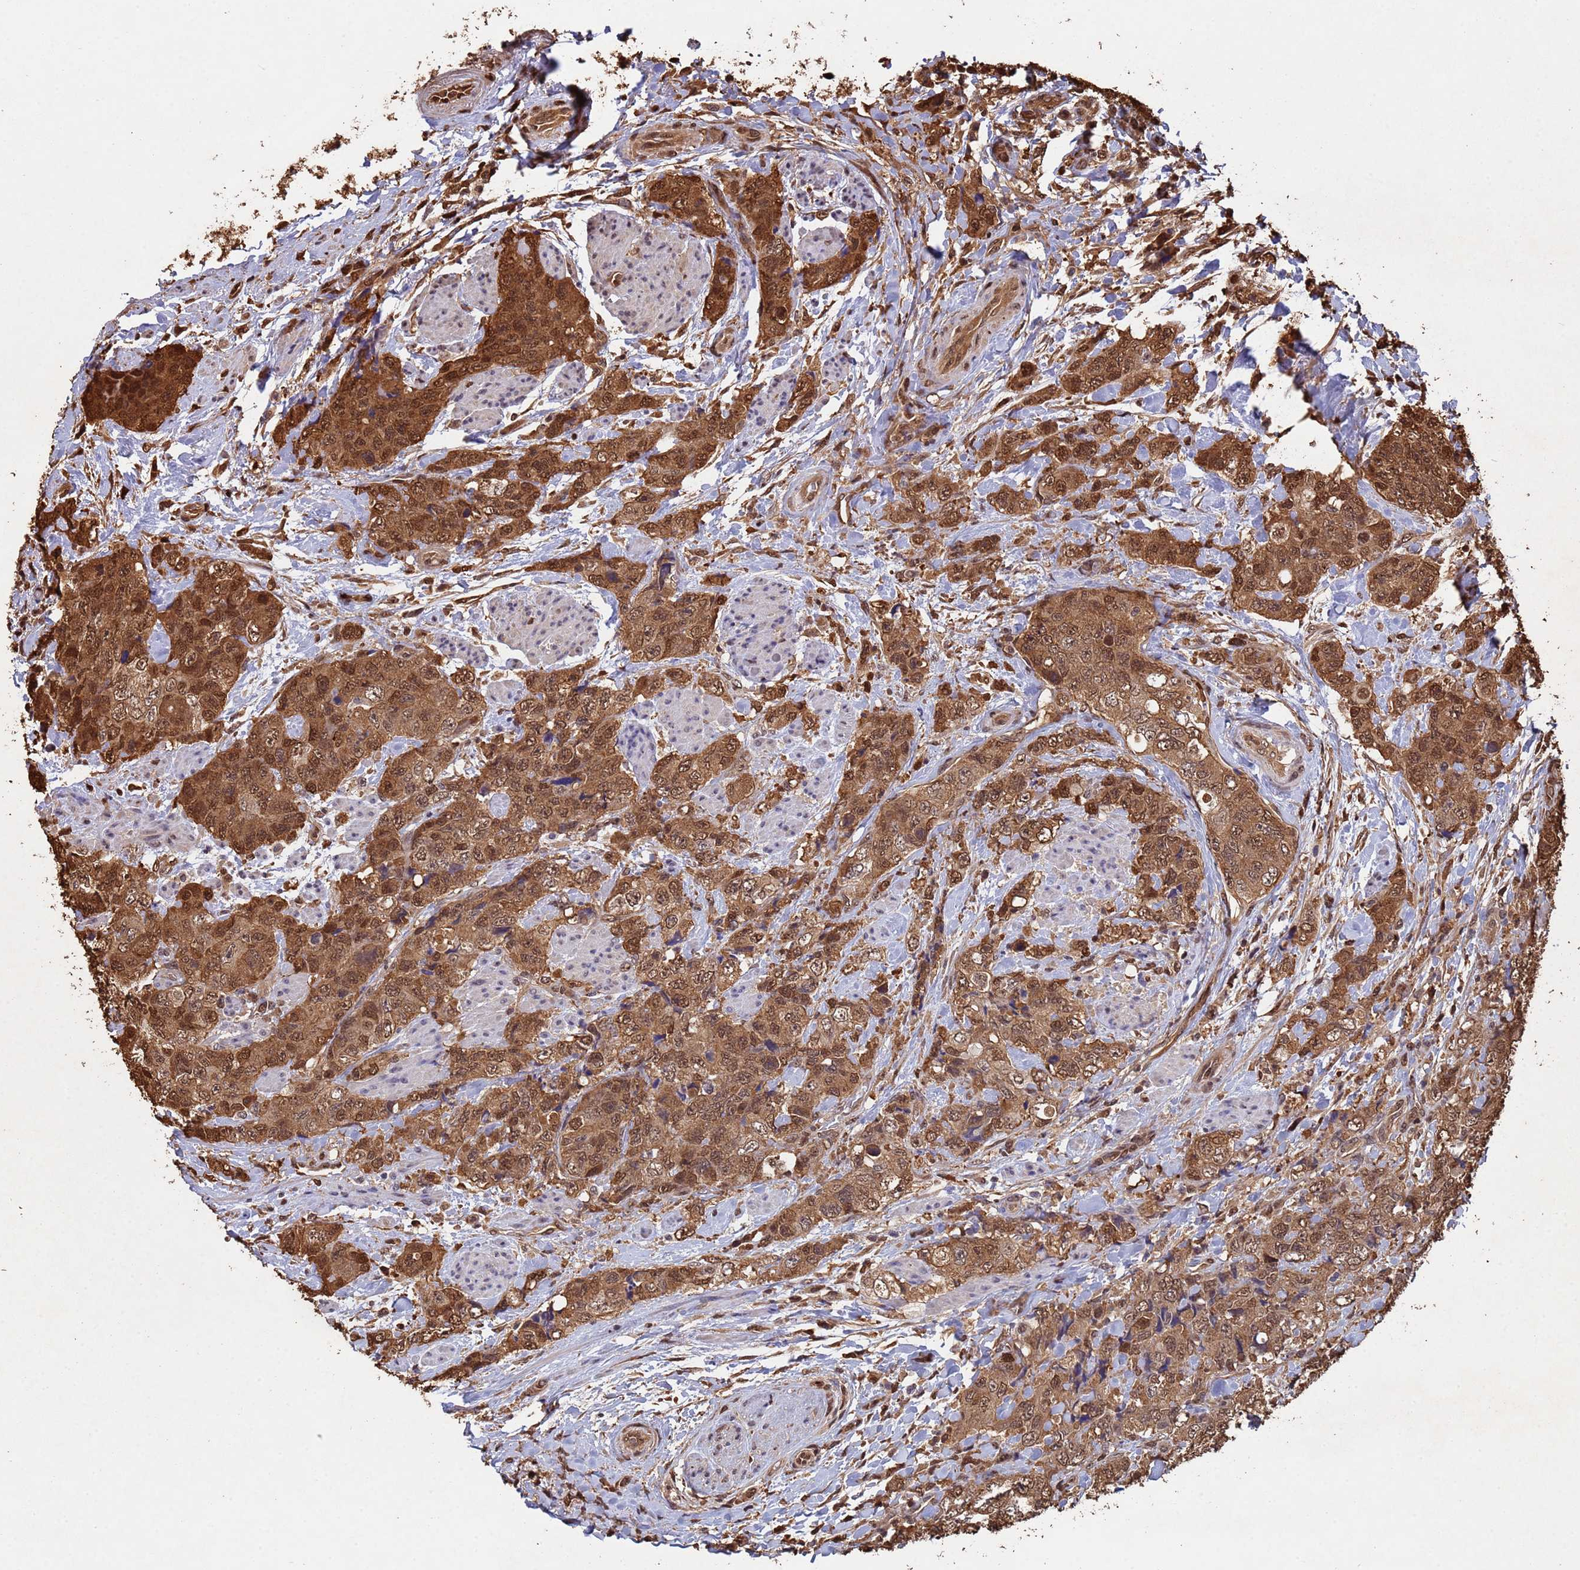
{"staining": {"intensity": "moderate", "quantity": ">75%", "location": "cytoplasmic/membranous,nuclear"}, "tissue": "urothelial cancer", "cell_type": "Tumor cells", "image_type": "cancer", "snomed": [{"axis": "morphology", "description": "Urothelial carcinoma, High grade"}, {"axis": "topography", "description": "Urinary bladder"}], "caption": "There is medium levels of moderate cytoplasmic/membranous and nuclear expression in tumor cells of urothelial cancer, as demonstrated by immunohistochemical staining (brown color).", "gene": "SUMO4", "patient": {"sex": "female", "age": 78}}